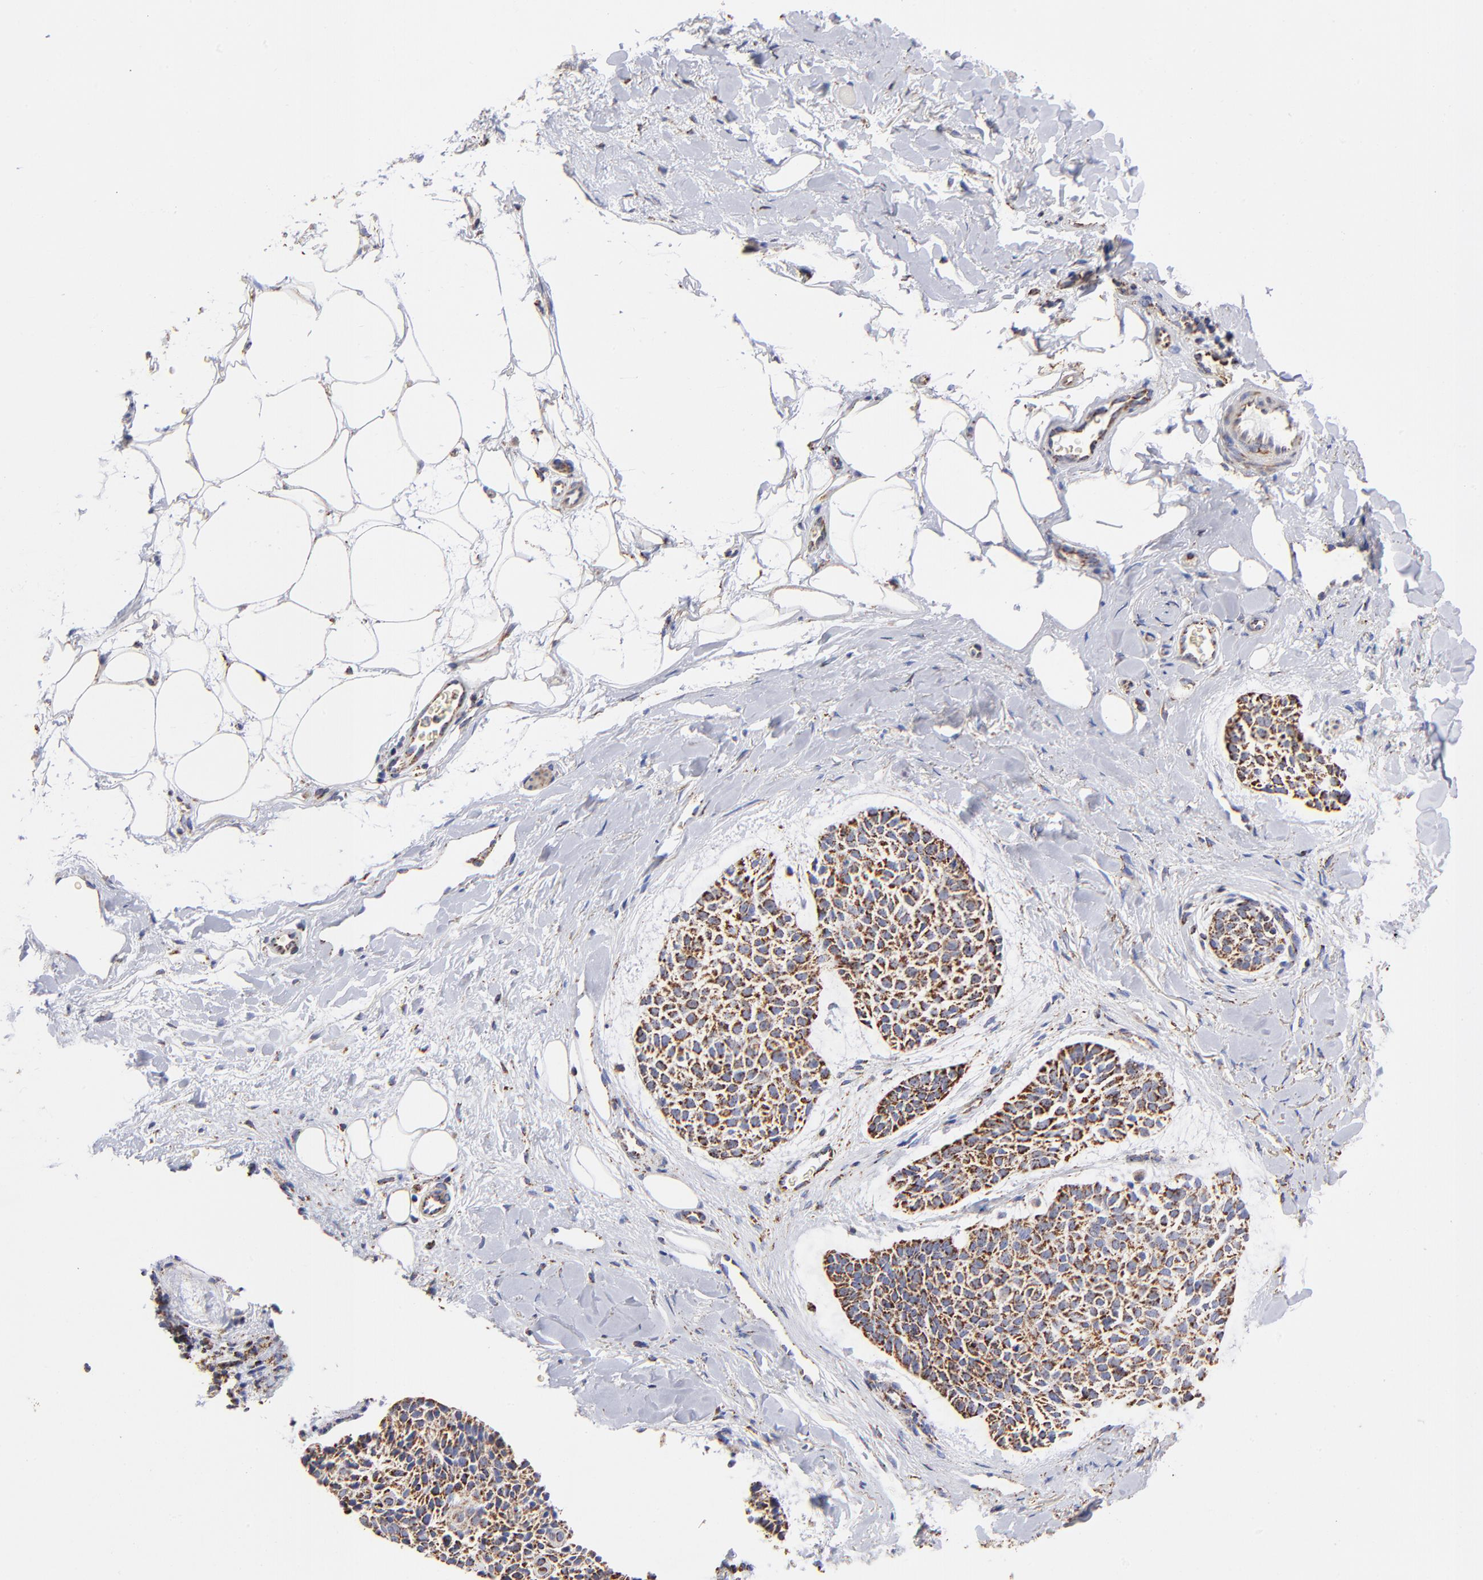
{"staining": {"intensity": "strong", "quantity": ">75%", "location": "cytoplasmic/membranous"}, "tissue": "skin cancer", "cell_type": "Tumor cells", "image_type": "cancer", "snomed": [{"axis": "morphology", "description": "Normal tissue, NOS"}, {"axis": "morphology", "description": "Basal cell carcinoma"}, {"axis": "topography", "description": "Skin"}], "caption": "Immunohistochemical staining of skin cancer reveals high levels of strong cytoplasmic/membranous positivity in approximately >75% of tumor cells. The protein is stained brown, and the nuclei are stained in blue (DAB IHC with brightfield microscopy, high magnification).", "gene": "PHB1", "patient": {"sex": "female", "age": 70}}